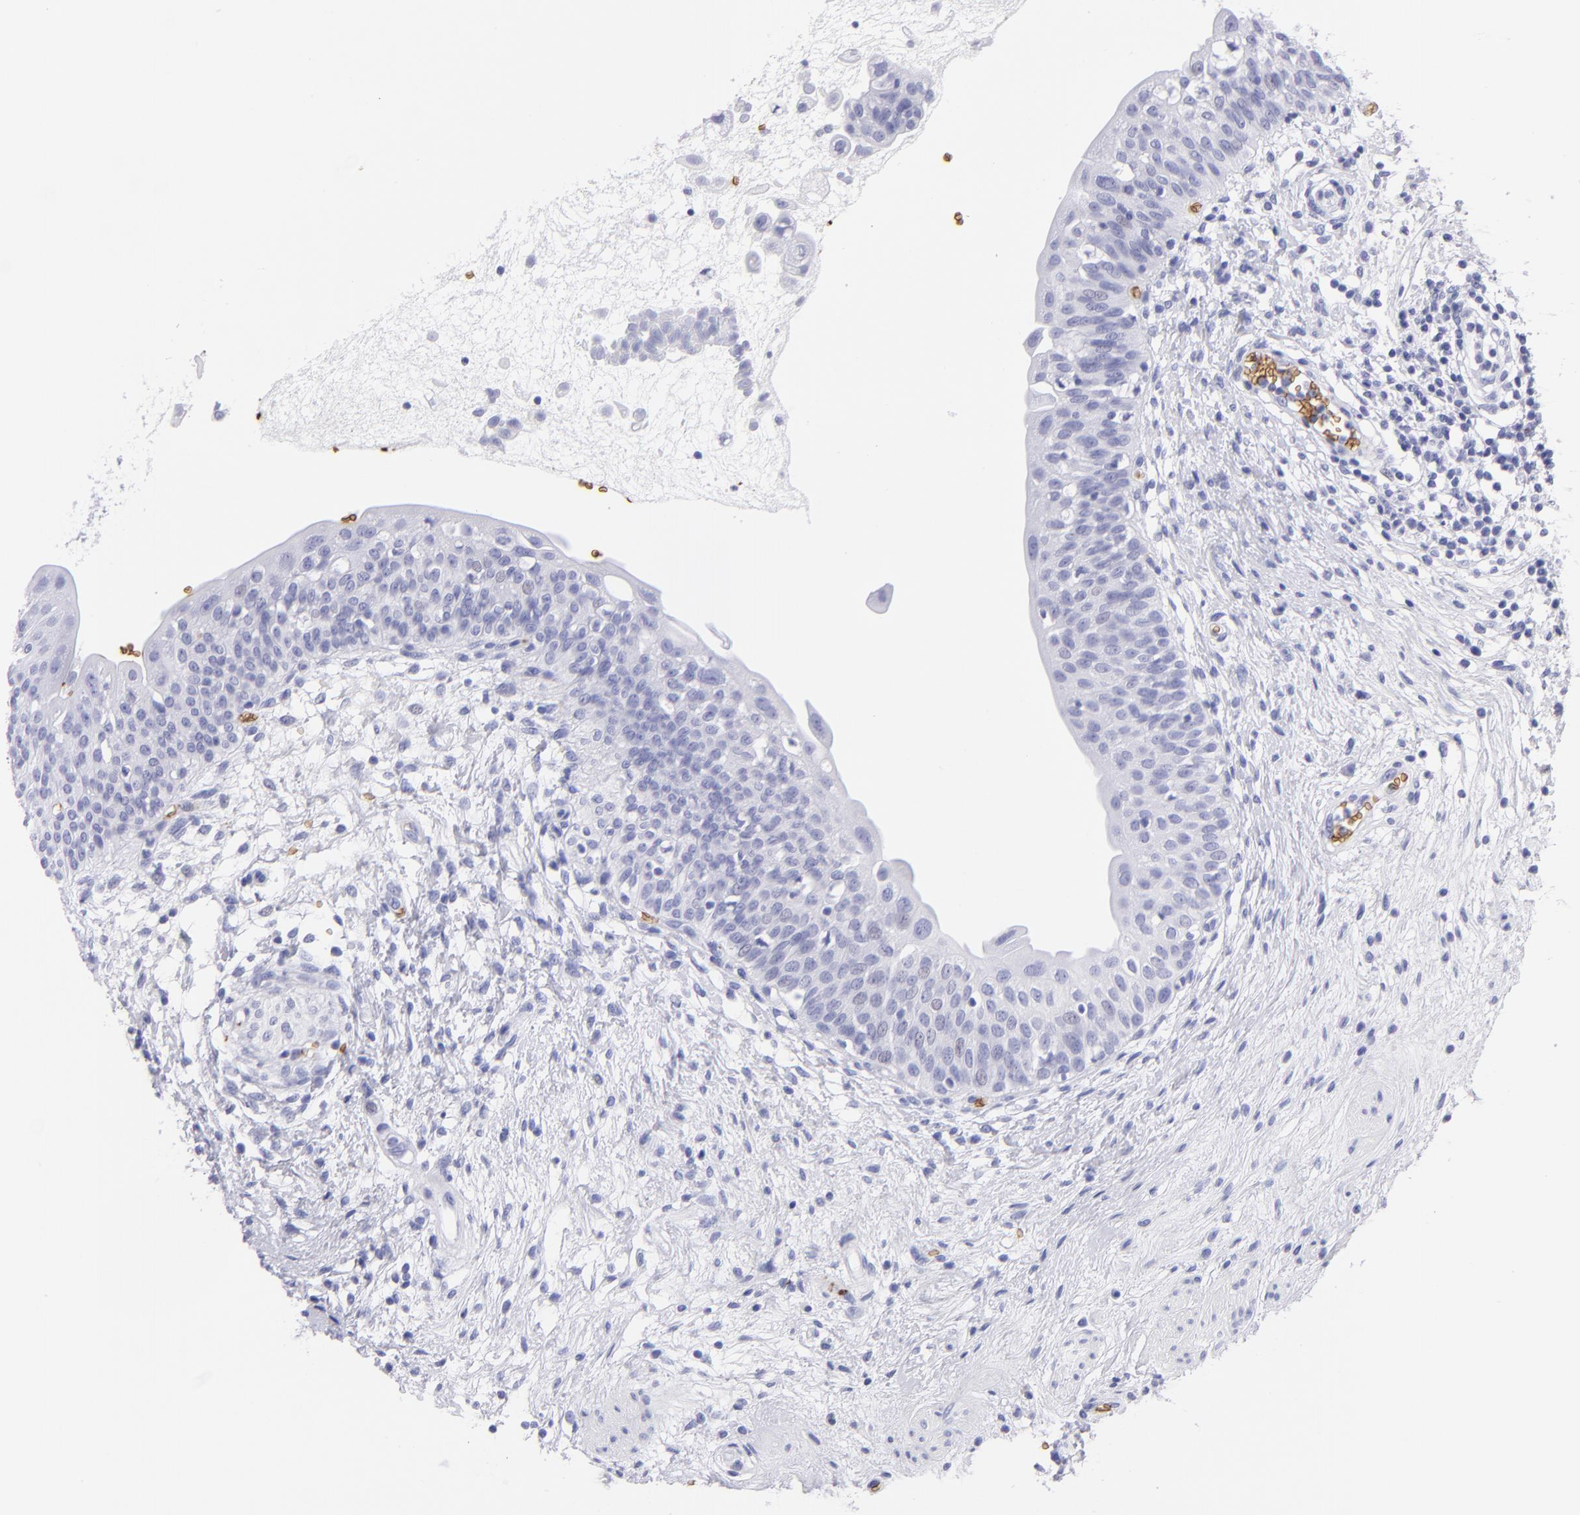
{"staining": {"intensity": "negative", "quantity": "none", "location": "none"}, "tissue": "urinary bladder", "cell_type": "Urothelial cells", "image_type": "normal", "snomed": [{"axis": "morphology", "description": "Normal tissue, NOS"}, {"axis": "topography", "description": "Urinary bladder"}], "caption": "IHC of normal human urinary bladder exhibits no positivity in urothelial cells. Brightfield microscopy of immunohistochemistry (IHC) stained with DAB (3,3'-diaminobenzidine) (brown) and hematoxylin (blue), captured at high magnification.", "gene": "GYPA", "patient": {"sex": "female", "age": 55}}